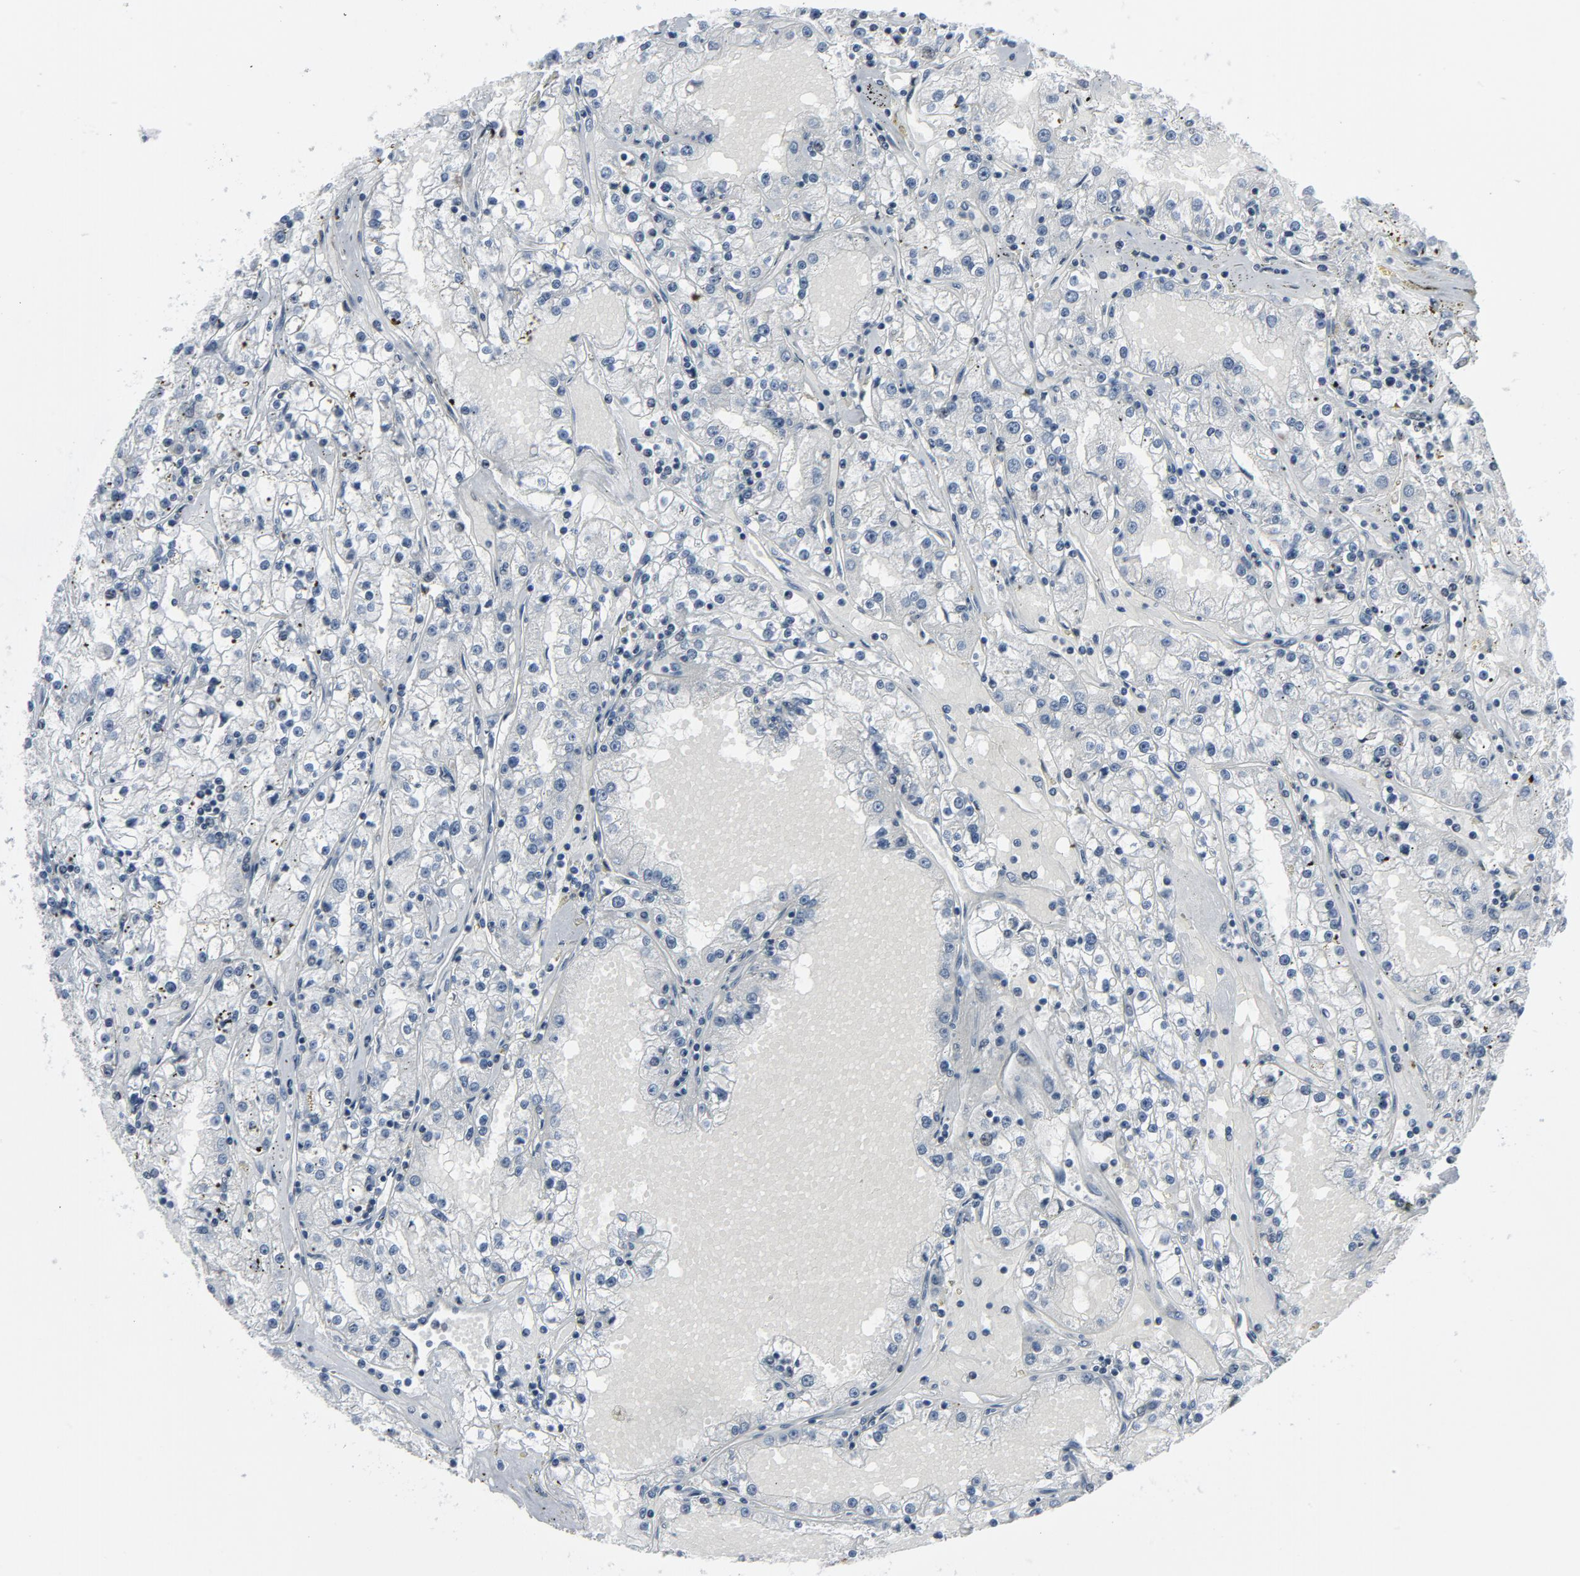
{"staining": {"intensity": "negative", "quantity": "none", "location": "none"}, "tissue": "renal cancer", "cell_type": "Tumor cells", "image_type": "cancer", "snomed": [{"axis": "morphology", "description": "Adenocarcinoma, NOS"}, {"axis": "topography", "description": "Kidney"}], "caption": "Human adenocarcinoma (renal) stained for a protein using IHC demonstrates no expression in tumor cells.", "gene": "GPX2", "patient": {"sex": "male", "age": 56}}